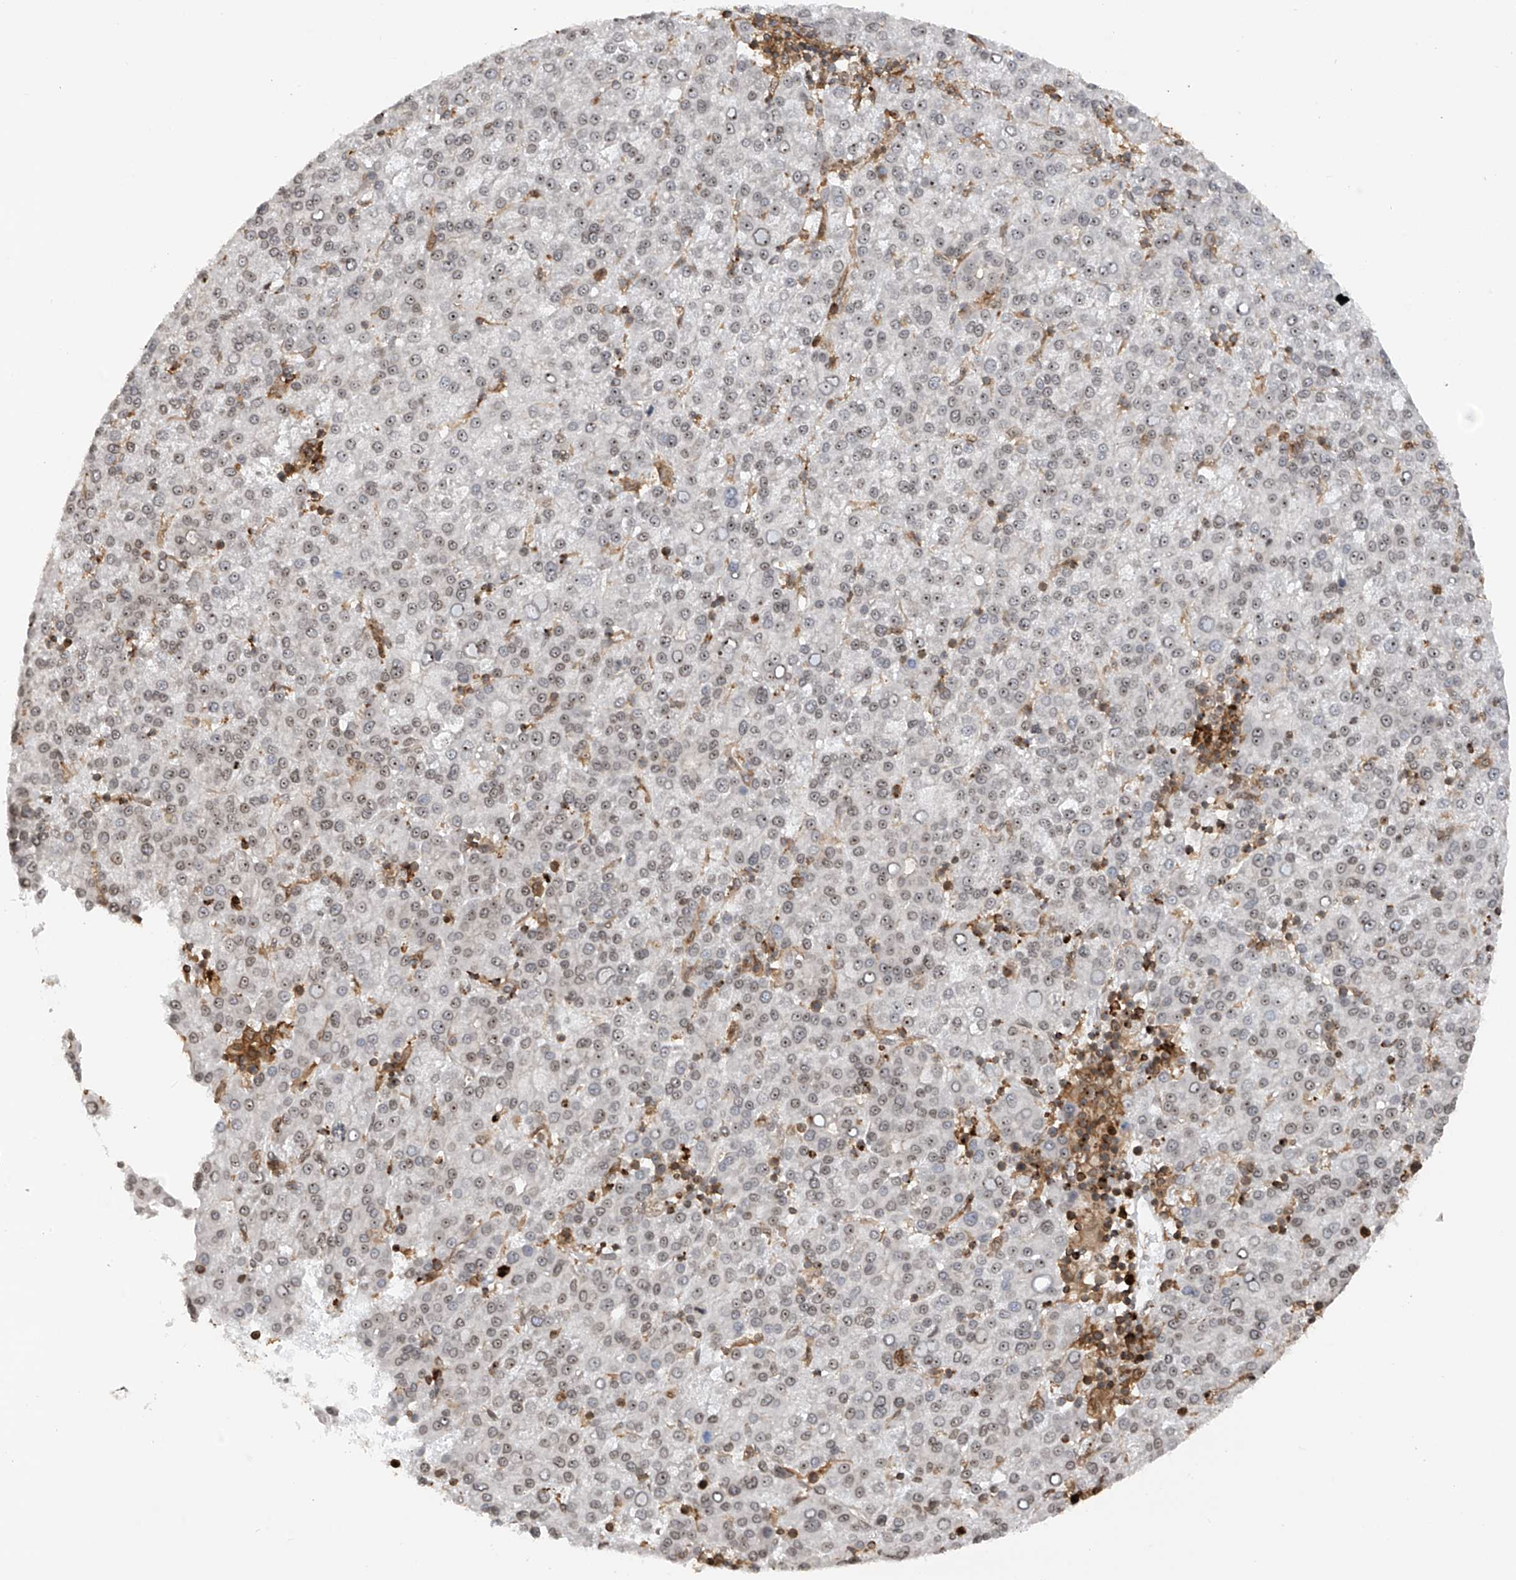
{"staining": {"intensity": "weak", "quantity": "25%-75%", "location": "nuclear"}, "tissue": "liver cancer", "cell_type": "Tumor cells", "image_type": "cancer", "snomed": [{"axis": "morphology", "description": "Carcinoma, Hepatocellular, NOS"}, {"axis": "topography", "description": "Liver"}], "caption": "Protein staining of hepatocellular carcinoma (liver) tissue exhibits weak nuclear positivity in about 25%-75% of tumor cells.", "gene": "REPIN1", "patient": {"sex": "female", "age": 58}}